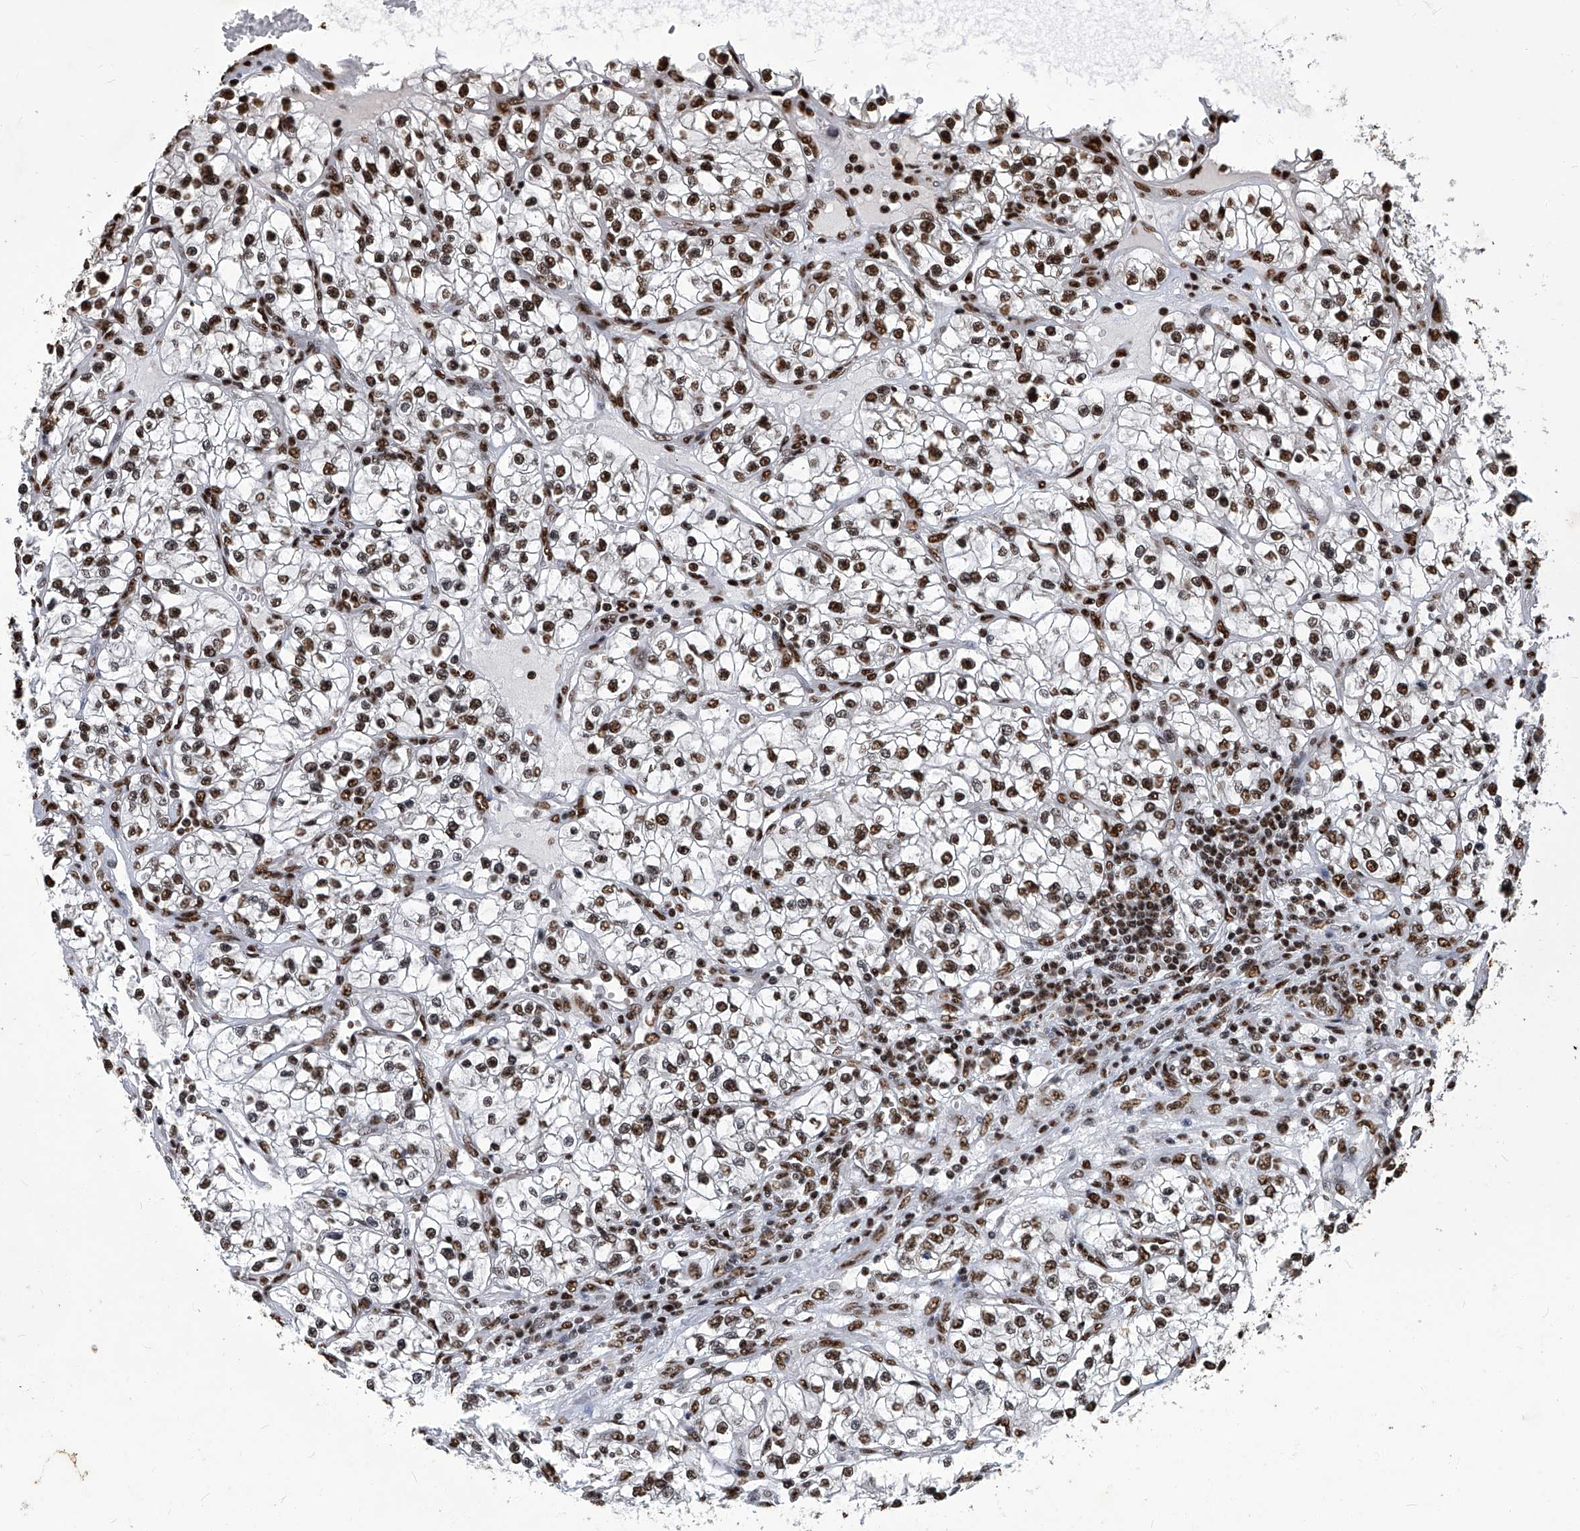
{"staining": {"intensity": "strong", "quantity": ">75%", "location": "nuclear"}, "tissue": "renal cancer", "cell_type": "Tumor cells", "image_type": "cancer", "snomed": [{"axis": "morphology", "description": "Adenocarcinoma, NOS"}, {"axis": "topography", "description": "Kidney"}], "caption": "Protein expression analysis of renal adenocarcinoma exhibits strong nuclear staining in approximately >75% of tumor cells.", "gene": "HBP1", "patient": {"sex": "female", "age": 57}}